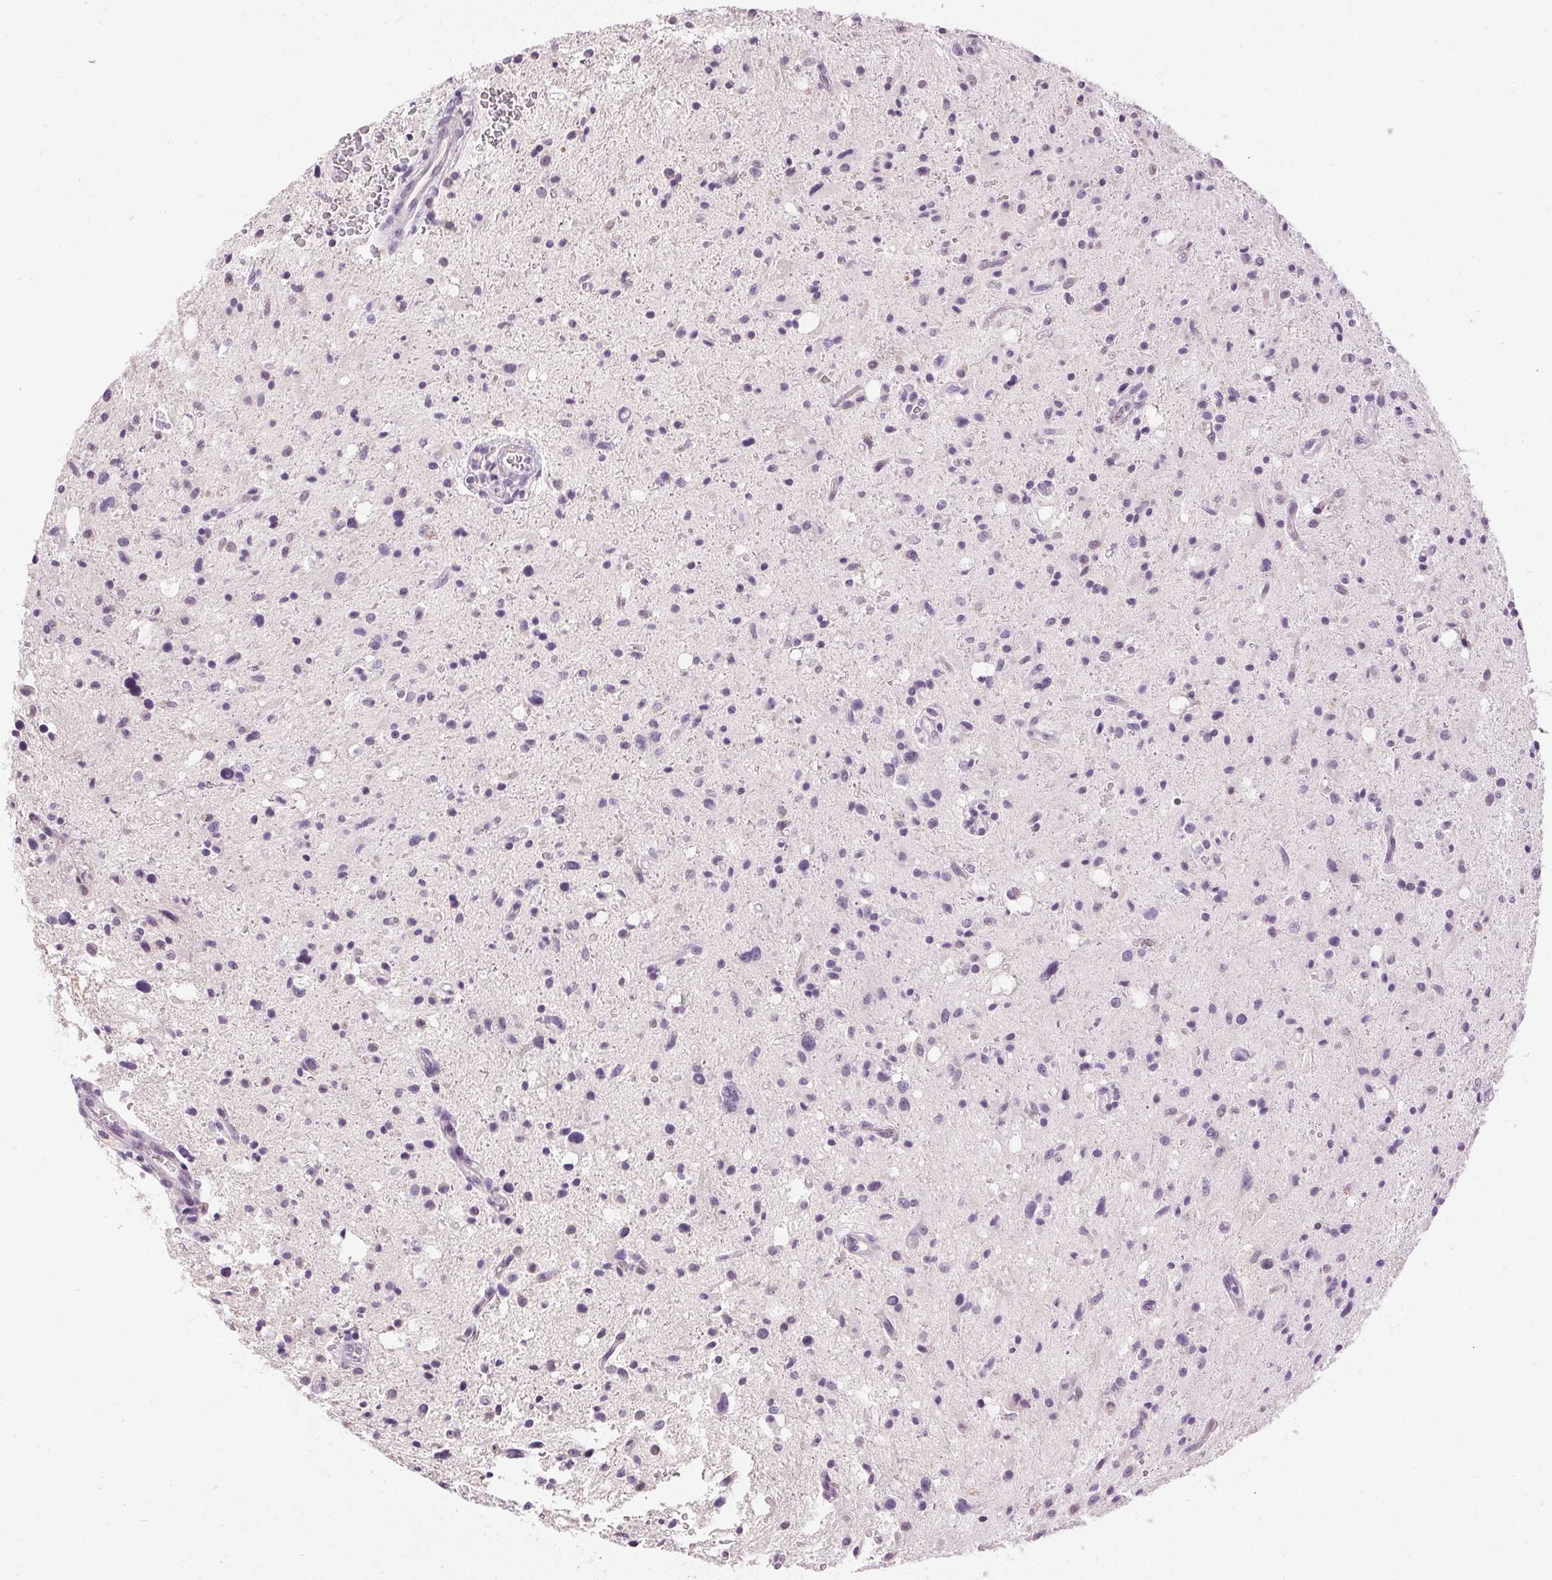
{"staining": {"intensity": "negative", "quantity": "none", "location": "none"}, "tissue": "glioma", "cell_type": "Tumor cells", "image_type": "cancer", "snomed": [{"axis": "morphology", "description": "Glioma, malignant, Low grade"}, {"axis": "topography", "description": "Brain"}], "caption": "The immunohistochemistry (IHC) photomicrograph has no significant positivity in tumor cells of low-grade glioma (malignant) tissue. (DAB immunohistochemistry, high magnification).", "gene": "DSG3", "patient": {"sex": "female", "age": 58}}